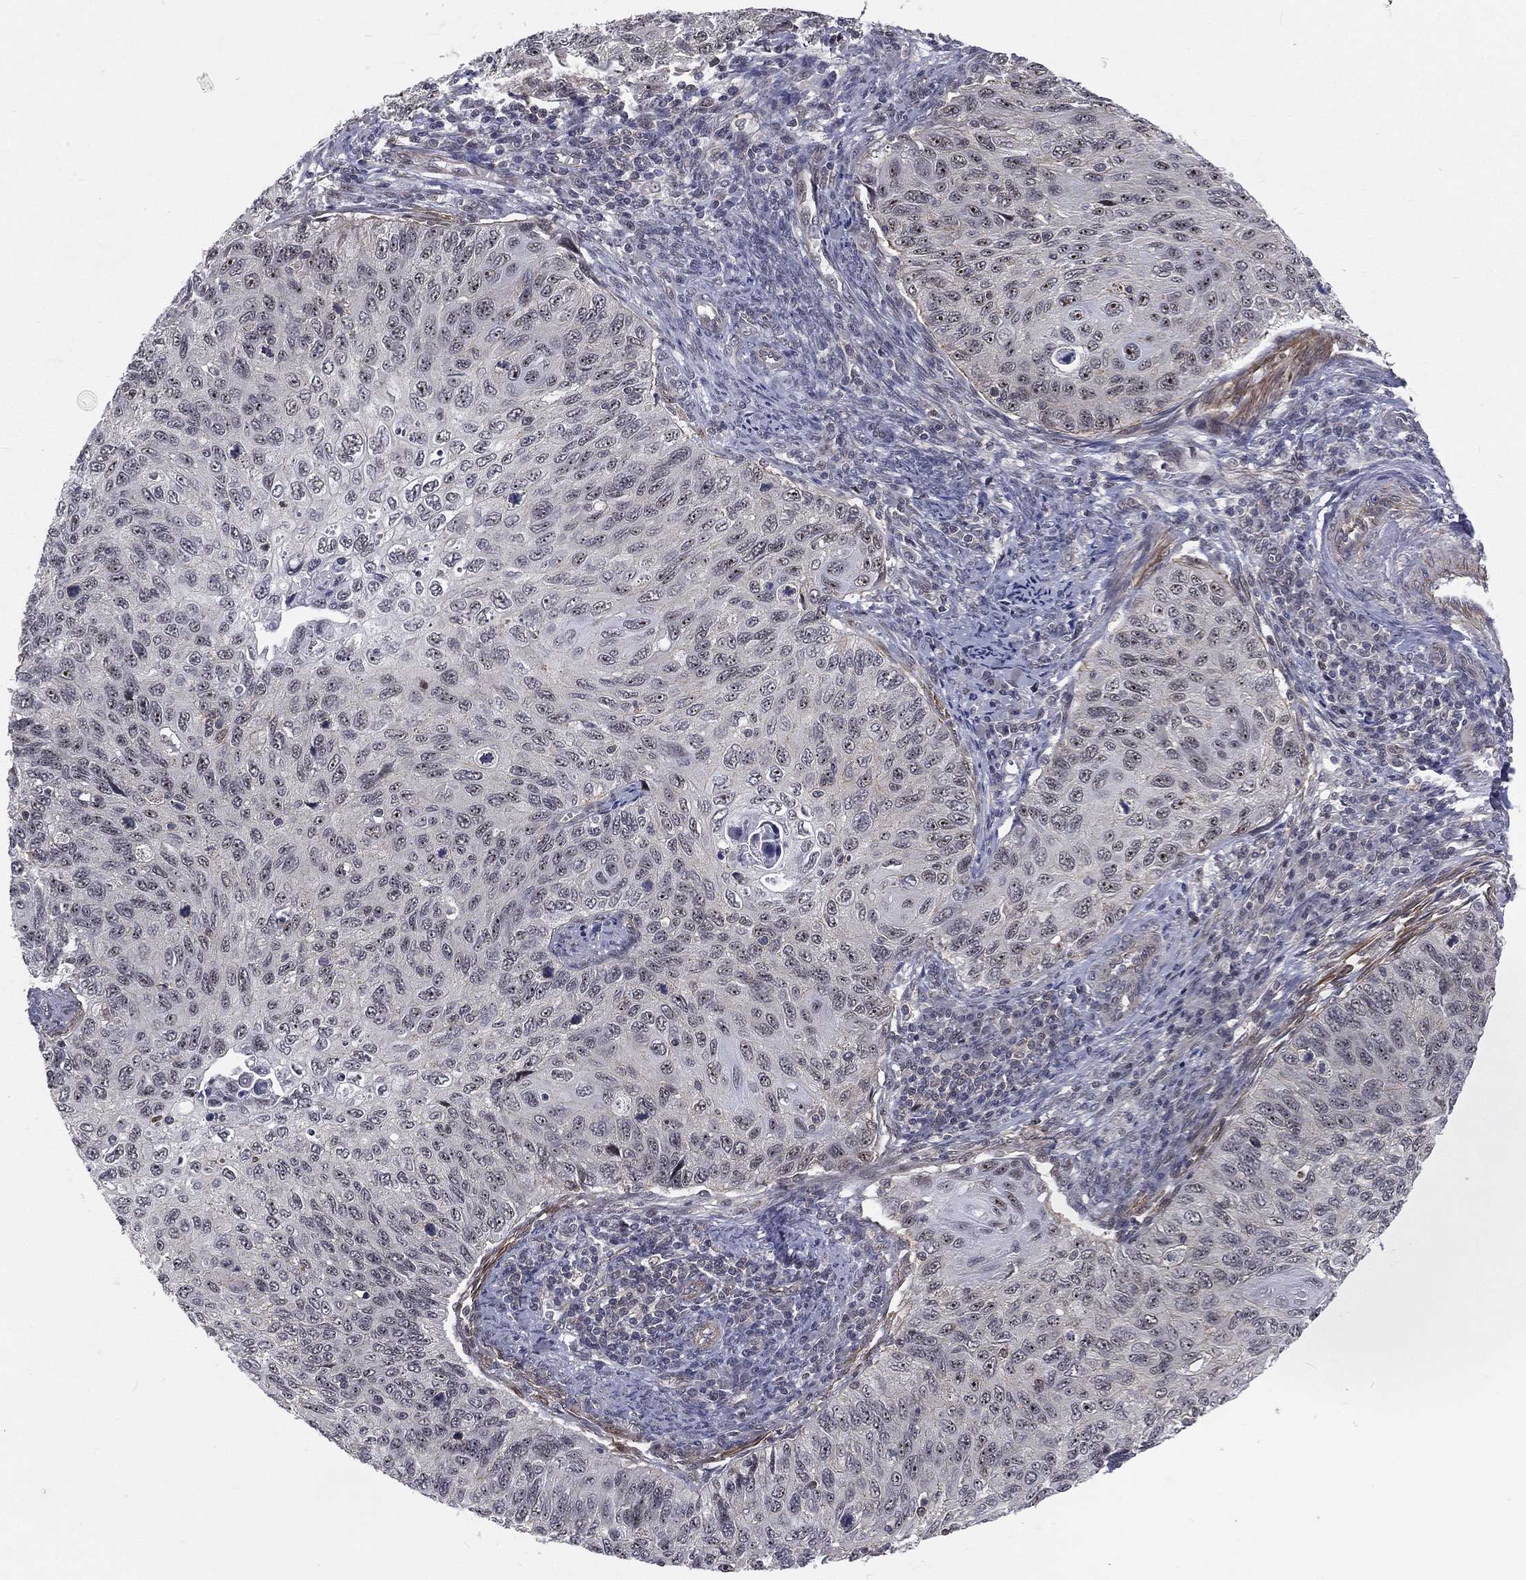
{"staining": {"intensity": "negative", "quantity": "none", "location": "none"}, "tissue": "cervical cancer", "cell_type": "Tumor cells", "image_type": "cancer", "snomed": [{"axis": "morphology", "description": "Squamous cell carcinoma, NOS"}, {"axis": "topography", "description": "Cervix"}], "caption": "IHC photomicrograph of neoplastic tissue: human cervical cancer (squamous cell carcinoma) stained with DAB displays no significant protein staining in tumor cells.", "gene": "MORC2", "patient": {"sex": "female", "age": 70}}